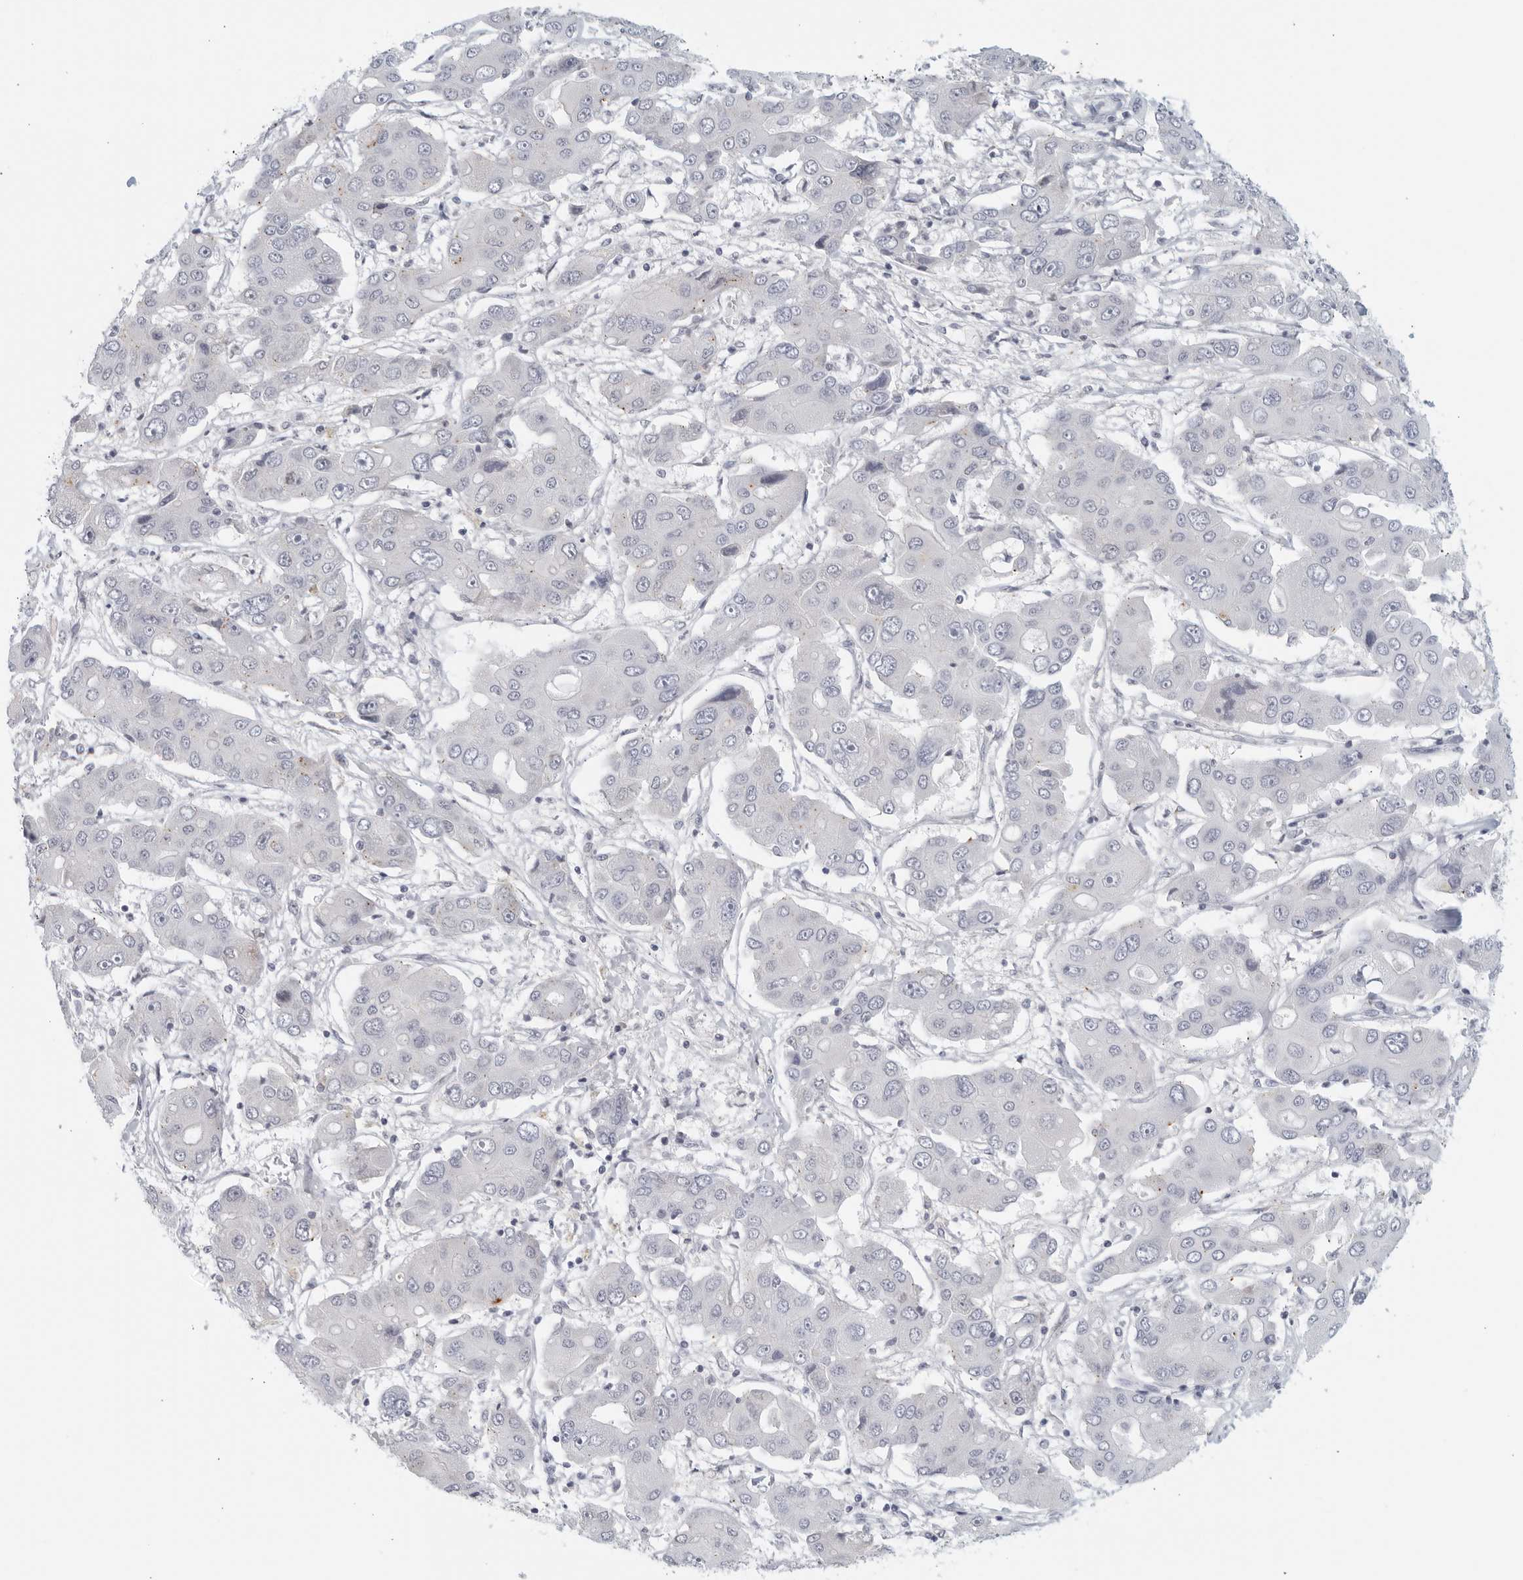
{"staining": {"intensity": "negative", "quantity": "none", "location": "none"}, "tissue": "liver cancer", "cell_type": "Tumor cells", "image_type": "cancer", "snomed": [{"axis": "morphology", "description": "Cholangiocarcinoma"}, {"axis": "topography", "description": "Liver"}], "caption": "Tumor cells are negative for brown protein staining in liver cholangiocarcinoma.", "gene": "MATN1", "patient": {"sex": "male", "age": 67}}